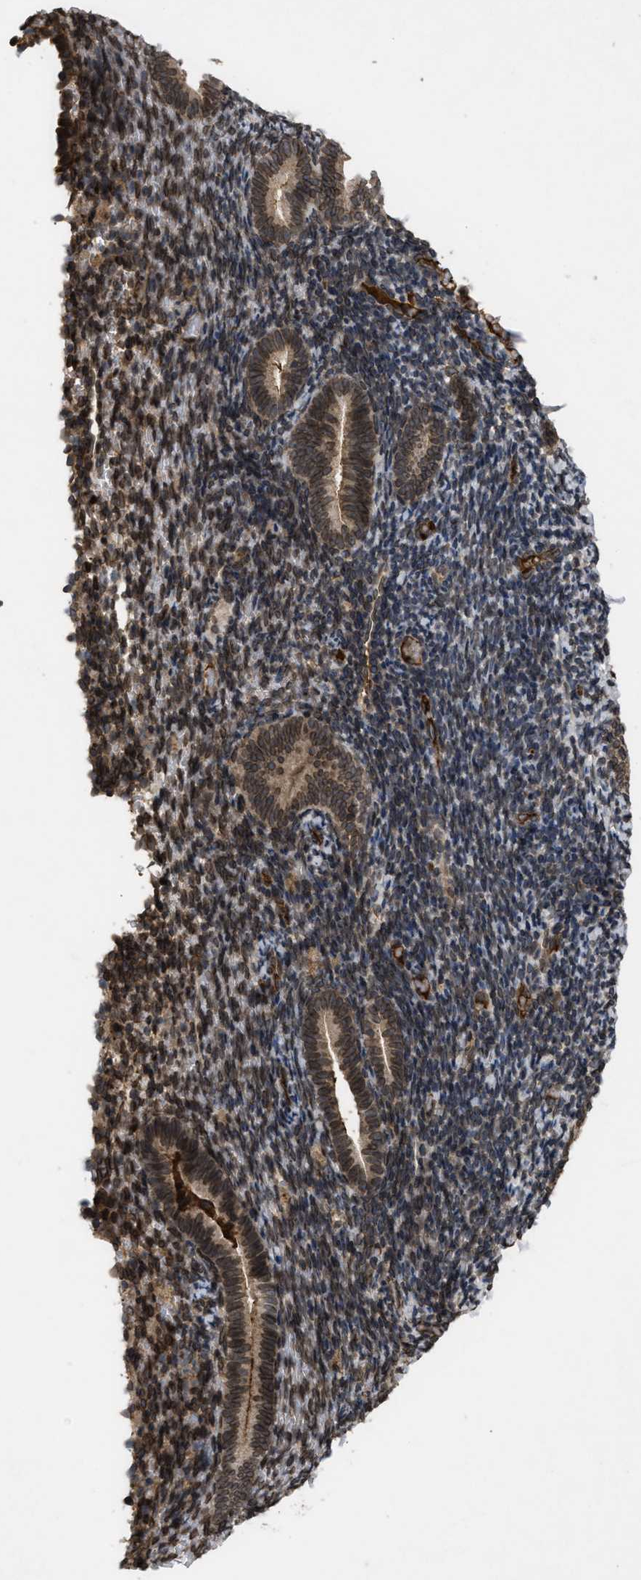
{"staining": {"intensity": "moderate", "quantity": ">75%", "location": "nuclear"}, "tissue": "endometrium", "cell_type": "Cells in endometrial stroma", "image_type": "normal", "snomed": [{"axis": "morphology", "description": "Normal tissue, NOS"}, {"axis": "topography", "description": "Endometrium"}], "caption": "Brown immunohistochemical staining in unremarkable human endometrium reveals moderate nuclear expression in approximately >75% of cells in endometrial stroma. (IHC, brightfield microscopy, high magnification).", "gene": "CRY1", "patient": {"sex": "female", "age": 51}}